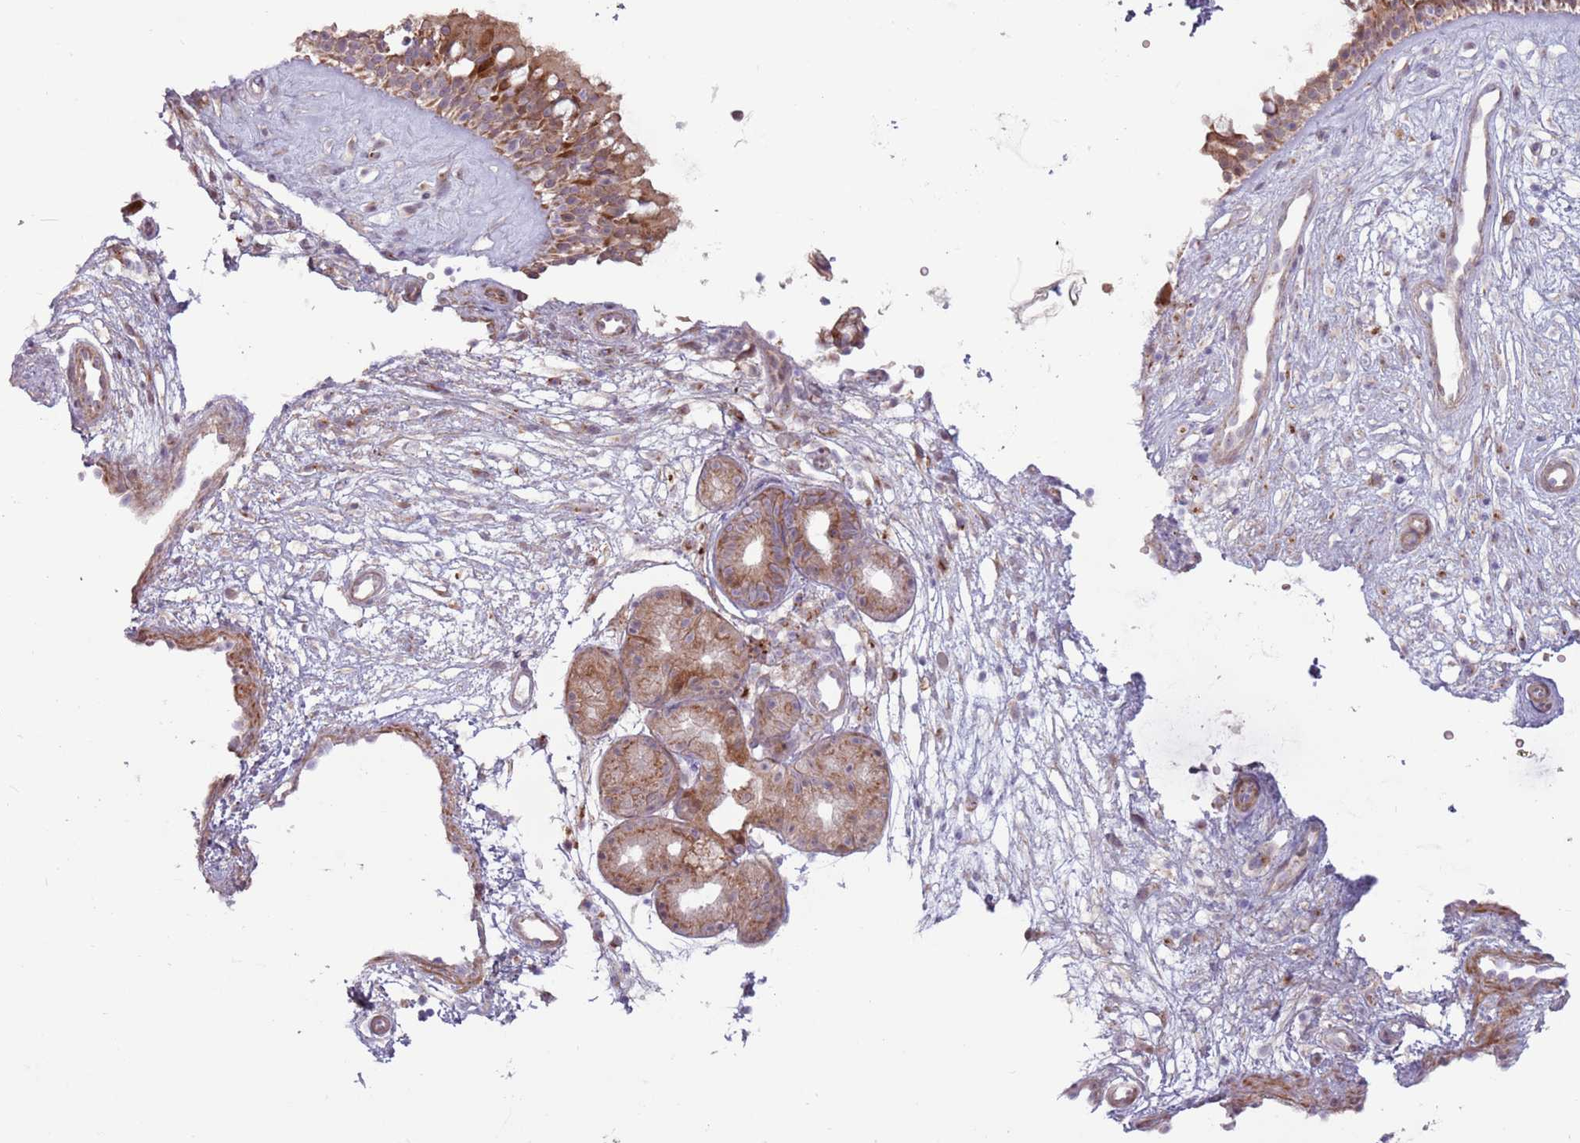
{"staining": {"intensity": "strong", "quantity": "25%-75%", "location": "cytoplasmic/membranous"}, "tissue": "nasopharynx", "cell_type": "Respiratory epithelial cells", "image_type": "normal", "snomed": [{"axis": "morphology", "description": "Normal tissue, NOS"}, {"axis": "topography", "description": "Nasopharynx"}], "caption": "Immunohistochemical staining of benign human nasopharynx demonstrates strong cytoplasmic/membranous protein positivity in approximately 25%-75% of respiratory epithelial cells. The protein of interest is stained brown, and the nuclei are stained in blue (DAB IHC with brightfield microscopy, high magnification).", "gene": "CCDC150", "patient": {"sex": "male", "age": 32}}